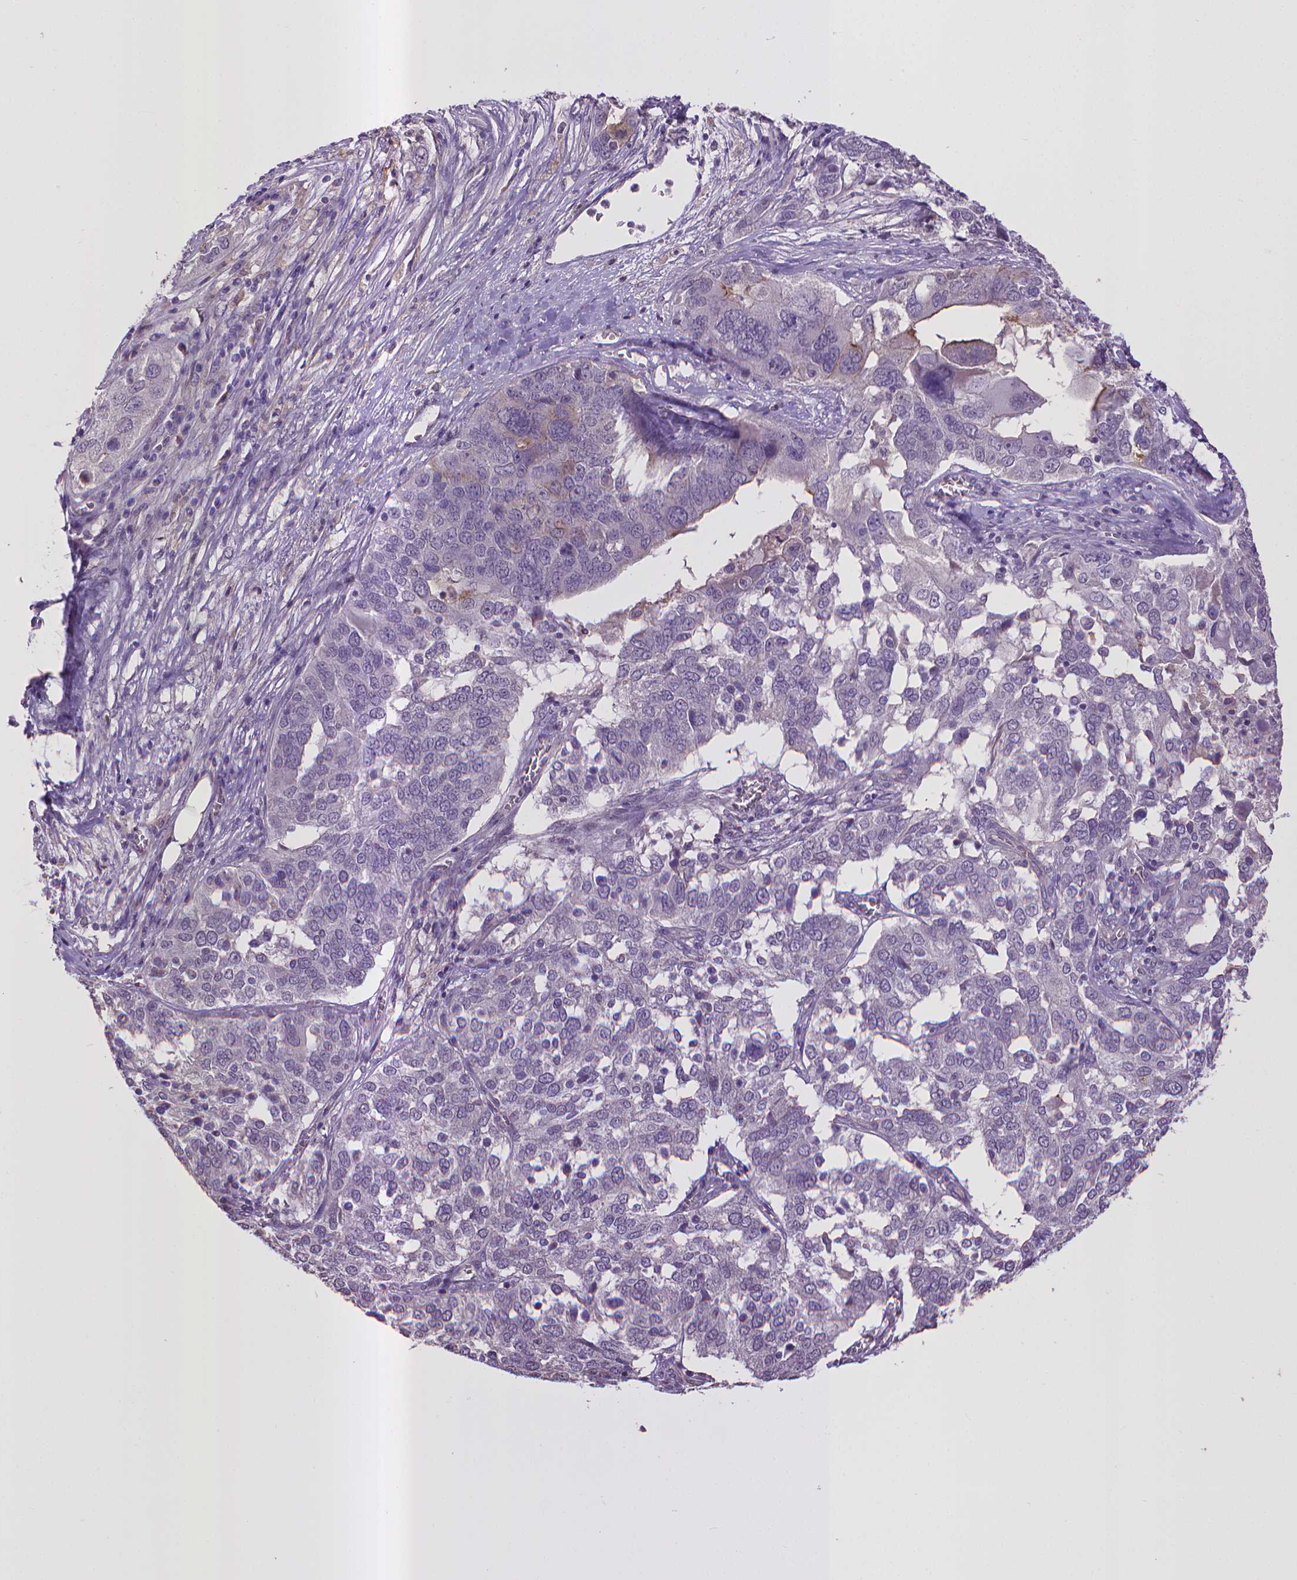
{"staining": {"intensity": "negative", "quantity": "none", "location": "none"}, "tissue": "ovarian cancer", "cell_type": "Tumor cells", "image_type": "cancer", "snomed": [{"axis": "morphology", "description": "Carcinoma, endometroid"}, {"axis": "topography", "description": "Soft tissue"}, {"axis": "topography", "description": "Ovary"}], "caption": "Ovarian cancer was stained to show a protein in brown. There is no significant staining in tumor cells.", "gene": "CPM", "patient": {"sex": "female", "age": 52}}